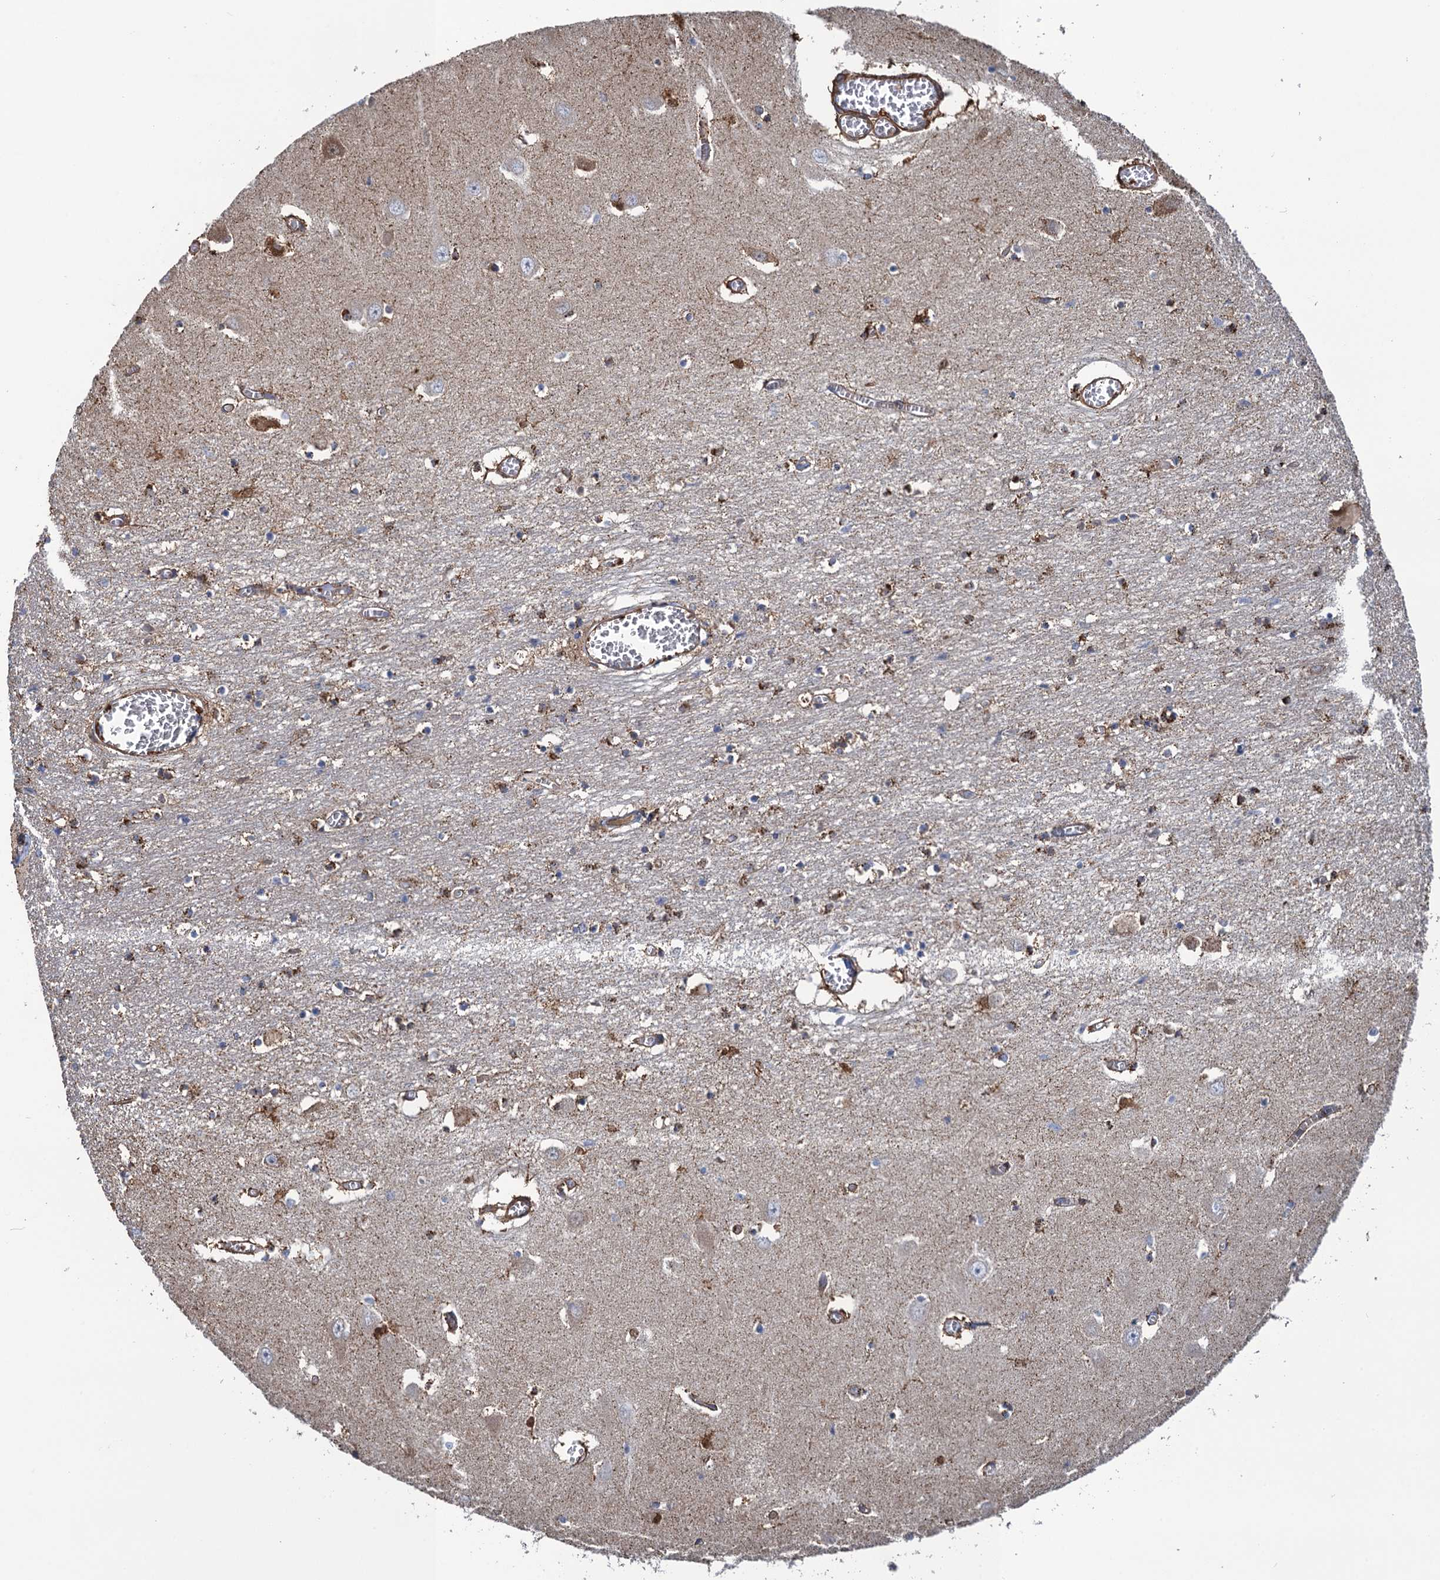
{"staining": {"intensity": "moderate", "quantity": "25%-75%", "location": "cytoplasmic/membranous"}, "tissue": "hippocampus", "cell_type": "Glial cells", "image_type": "normal", "snomed": [{"axis": "morphology", "description": "Normal tissue, NOS"}, {"axis": "topography", "description": "Hippocampus"}], "caption": "A brown stain shows moderate cytoplasmic/membranous expression of a protein in glial cells of unremarkable human hippocampus. (DAB (3,3'-diaminobenzidine) IHC, brown staining for protein, blue staining for nuclei).", "gene": "ENSG00000260643", "patient": {"sex": "male", "age": 70}}